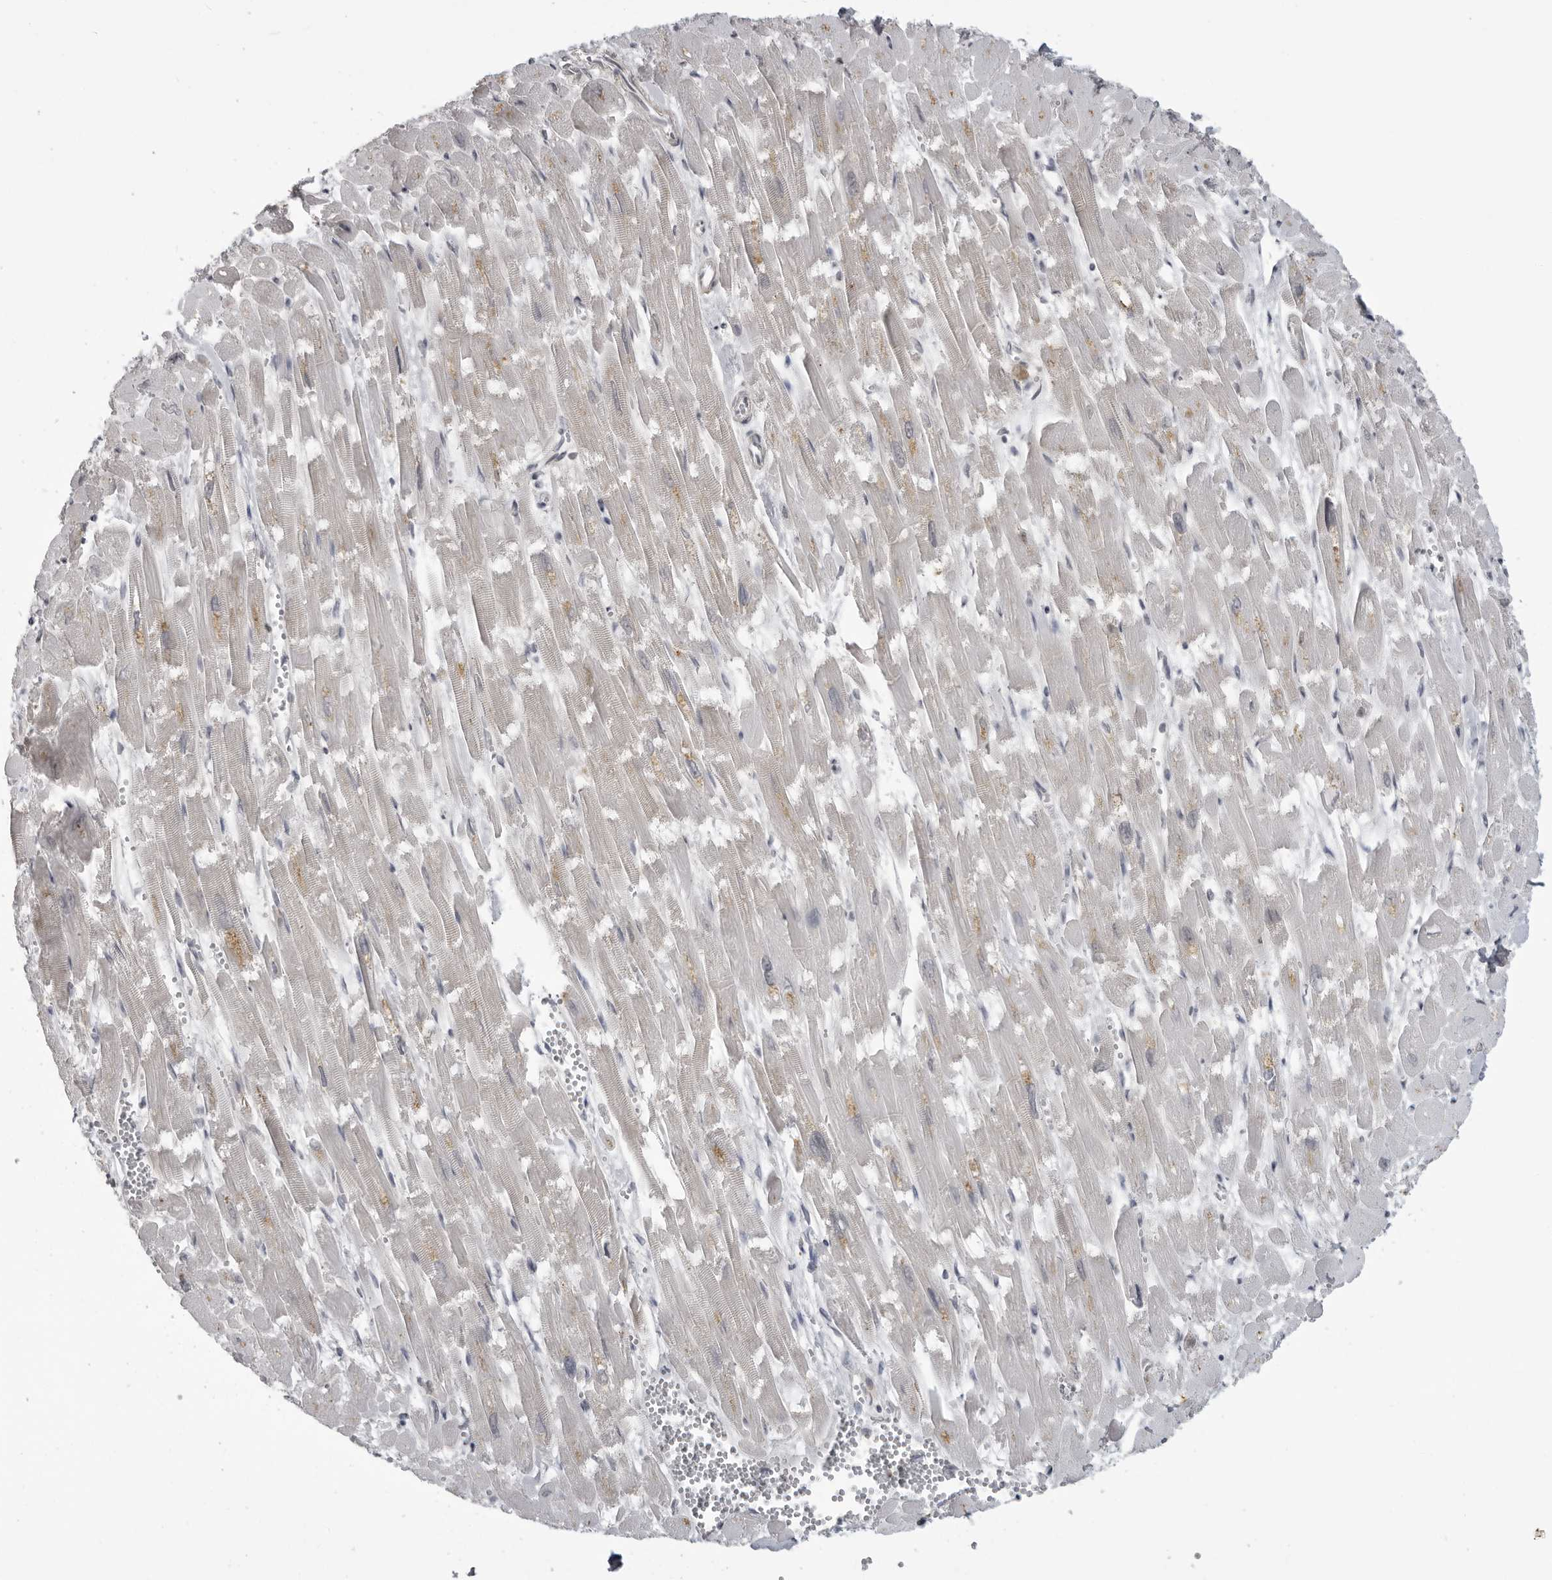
{"staining": {"intensity": "moderate", "quantity": "<25%", "location": "cytoplasmic/membranous"}, "tissue": "heart muscle", "cell_type": "Cardiomyocytes", "image_type": "normal", "snomed": [{"axis": "morphology", "description": "Normal tissue, NOS"}, {"axis": "topography", "description": "Heart"}], "caption": "DAB immunohistochemical staining of unremarkable human heart muscle displays moderate cytoplasmic/membranous protein positivity in about <25% of cardiomyocytes. (DAB (3,3'-diaminobenzidine) IHC, brown staining for protein, blue staining for nuclei).", "gene": "PDCL3", "patient": {"sex": "male", "age": 54}}